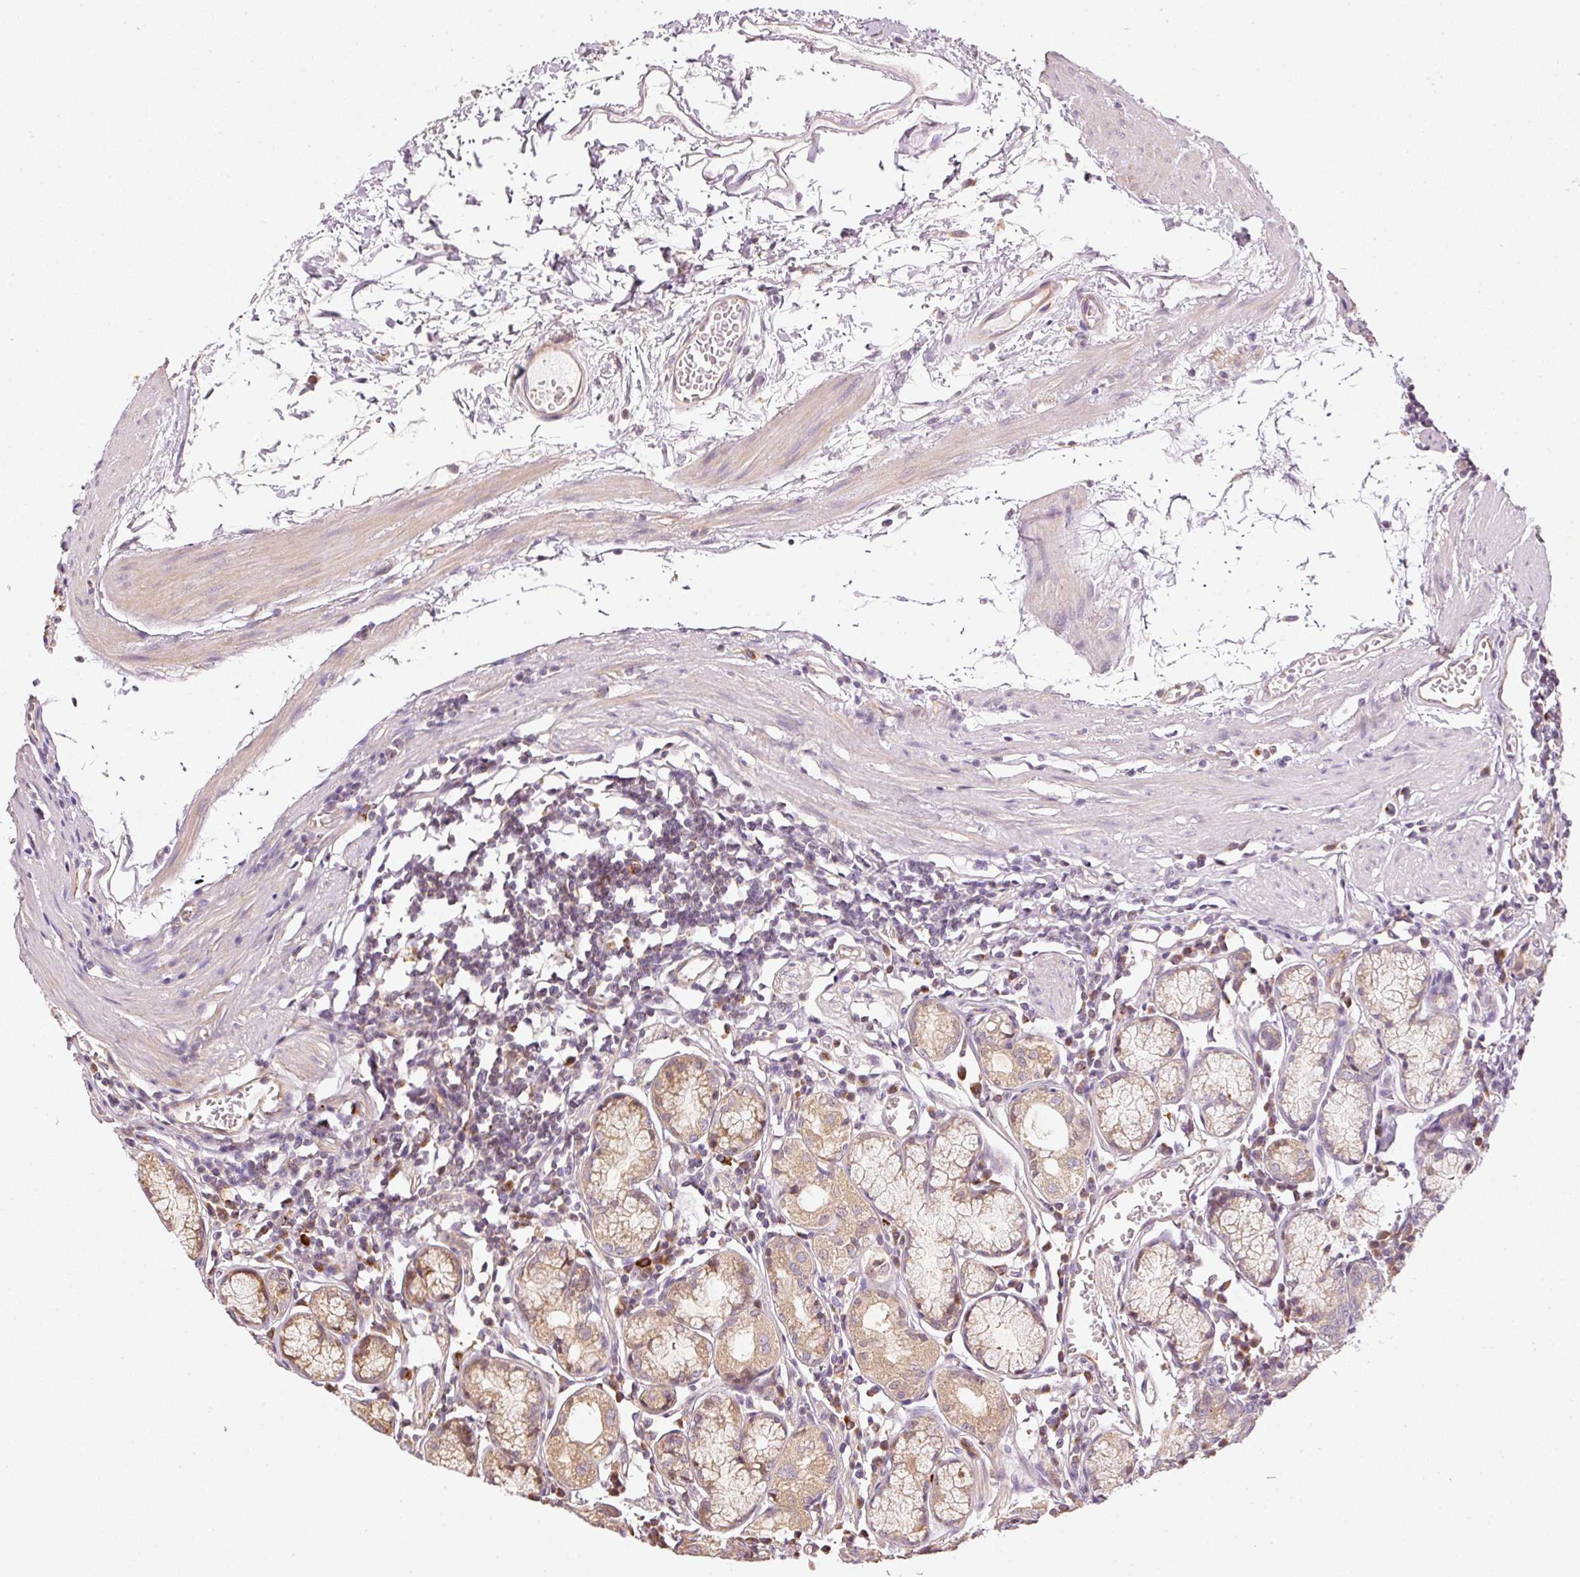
{"staining": {"intensity": "moderate", "quantity": ">75%", "location": "cytoplasmic/membranous"}, "tissue": "stomach", "cell_type": "Glandular cells", "image_type": "normal", "snomed": [{"axis": "morphology", "description": "Normal tissue, NOS"}, {"axis": "topography", "description": "Stomach"}], "caption": "Glandular cells show medium levels of moderate cytoplasmic/membranous staining in about >75% of cells in unremarkable stomach. Using DAB (3,3'-diaminobenzidine) (brown) and hematoxylin (blue) stains, captured at high magnification using brightfield microscopy.", "gene": "MTHFD1L", "patient": {"sex": "male", "age": 55}}